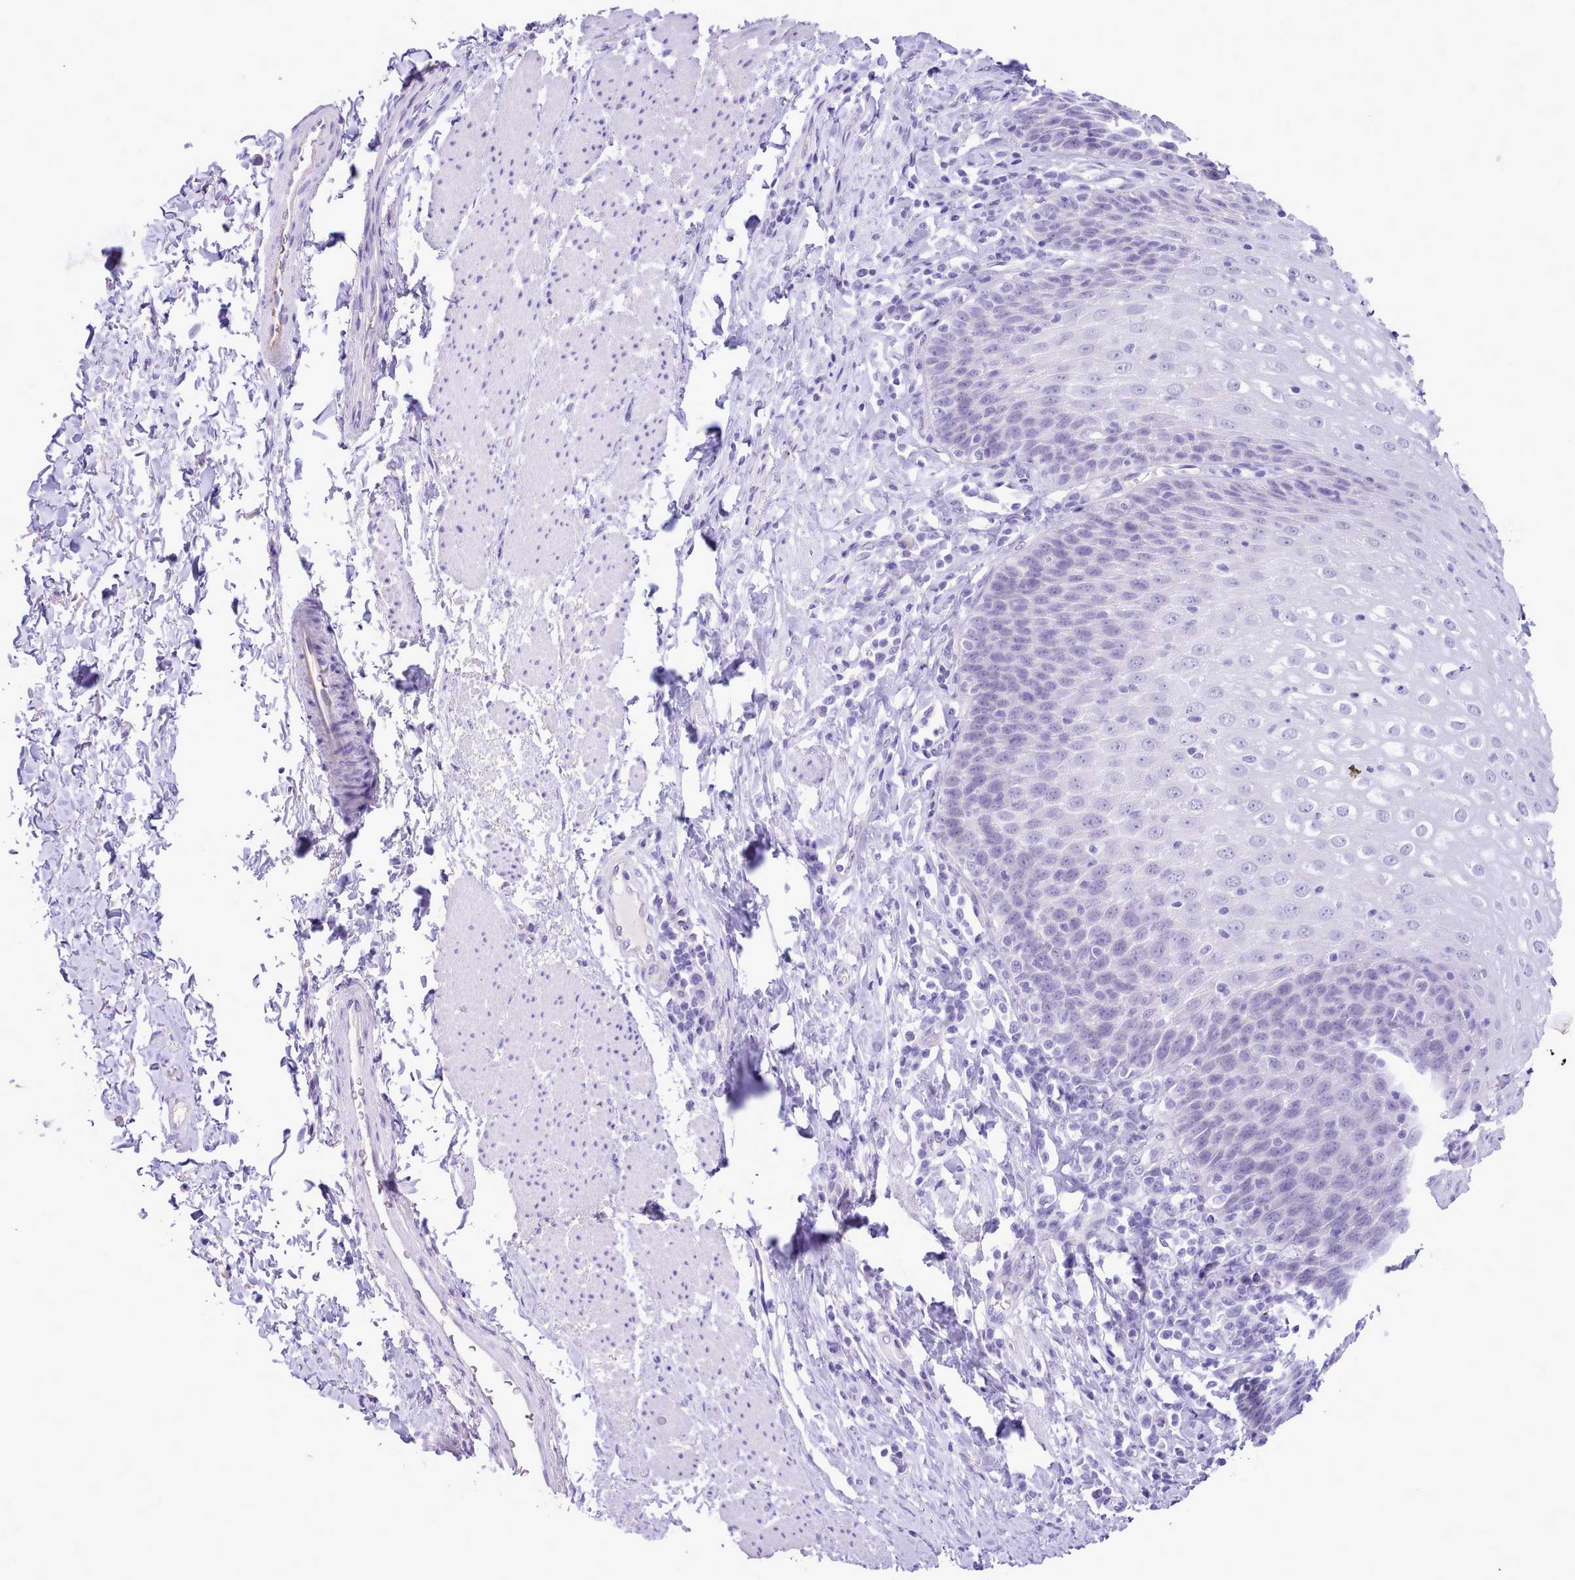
{"staining": {"intensity": "negative", "quantity": "none", "location": "none"}, "tissue": "esophagus", "cell_type": "Squamous epithelial cells", "image_type": "normal", "snomed": [{"axis": "morphology", "description": "Normal tissue, NOS"}, {"axis": "topography", "description": "Esophagus"}], "caption": "A high-resolution photomicrograph shows IHC staining of benign esophagus, which exhibits no significant staining in squamous epithelial cells.", "gene": "LRRC37A2", "patient": {"sex": "female", "age": 61}}